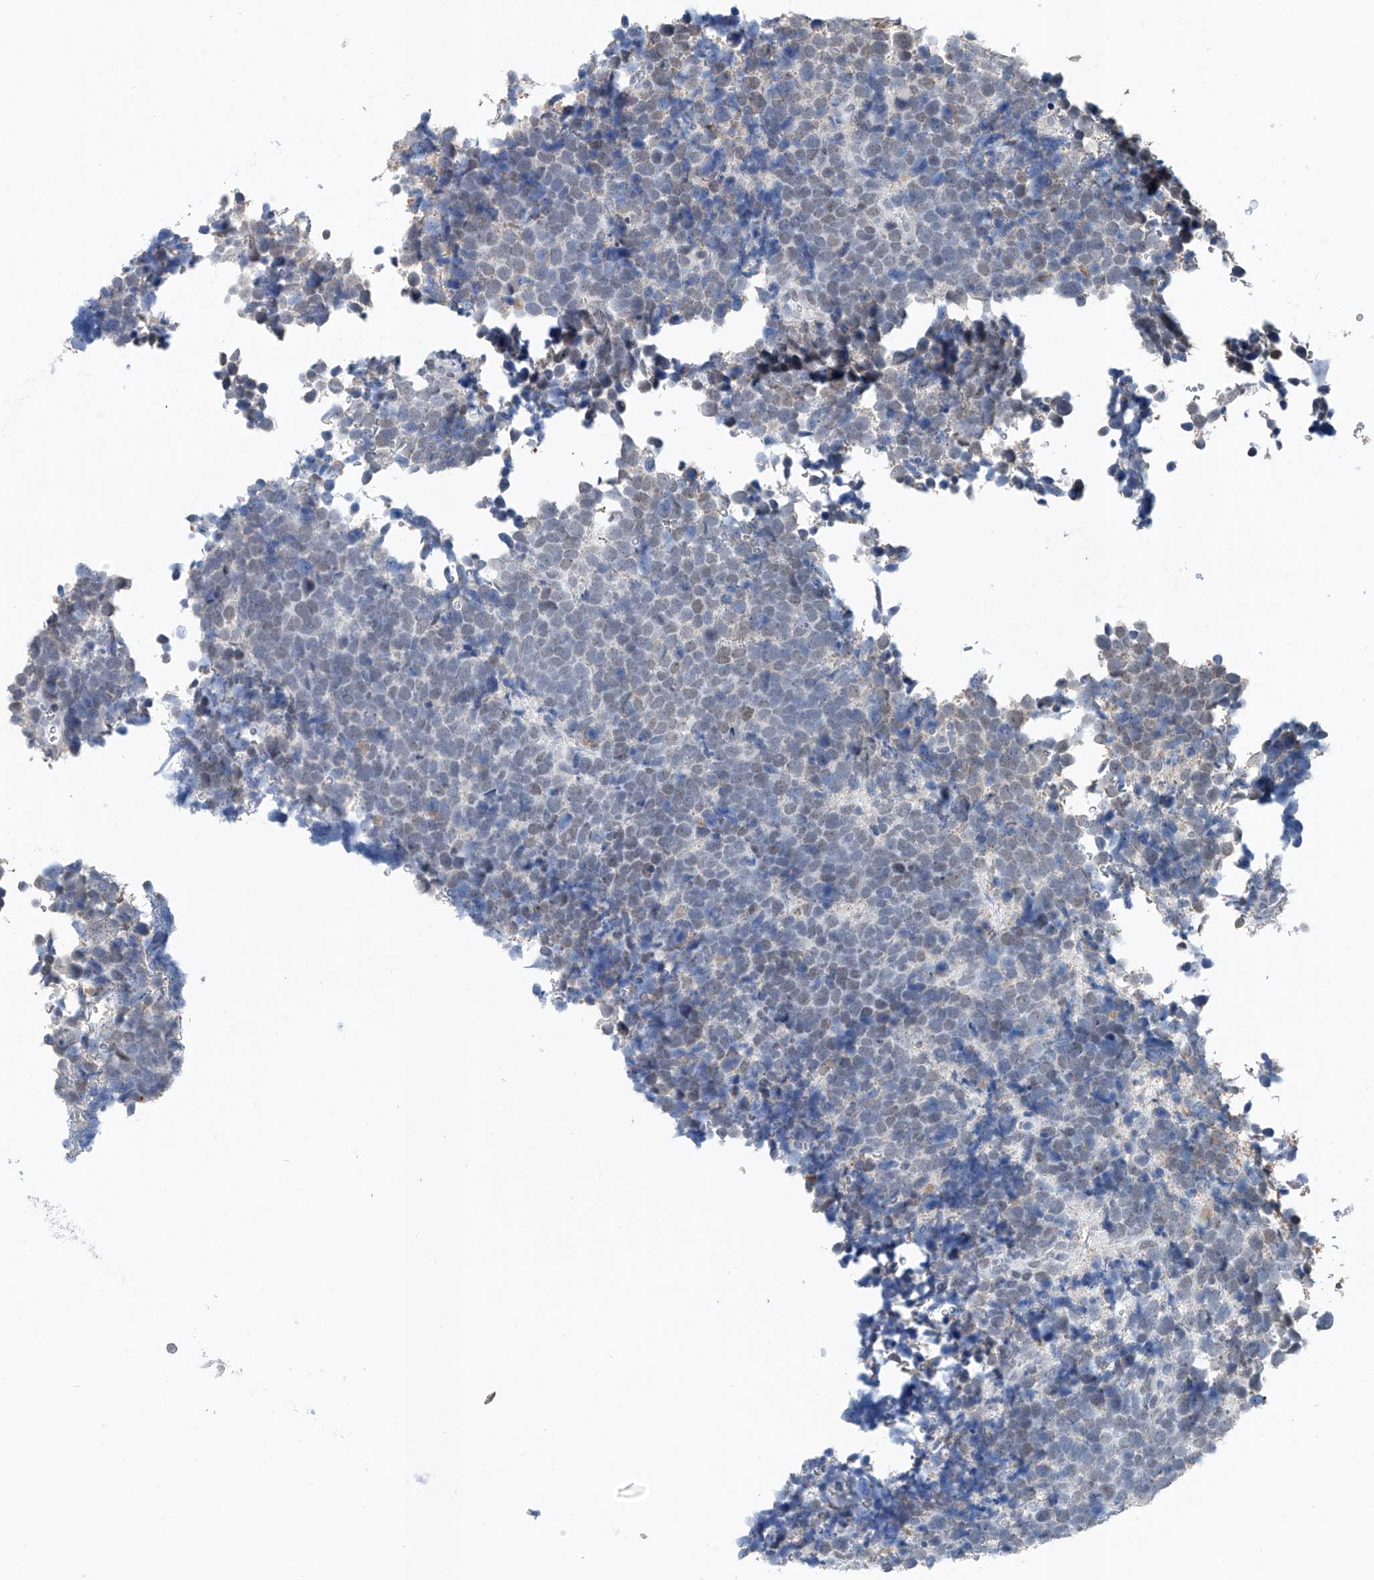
{"staining": {"intensity": "negative", "quantity": "none", "location": "none"}, "tissue": "urothelial cancer", "cell_type": "Tumor cells", "image_type": "cancer", "snomed": [{"axis": "morphology", "description": "Urothelial carcinoma, High grade"}, {"axis": "topography", "description": "Urinary bladder"}], "caption": "Micrograph shows no protein staining in tumor cells of urothelial carcinoma (high-grade) tissue.", "gene": "KLF15", "patient": {"sex": "female", "age": 82}}